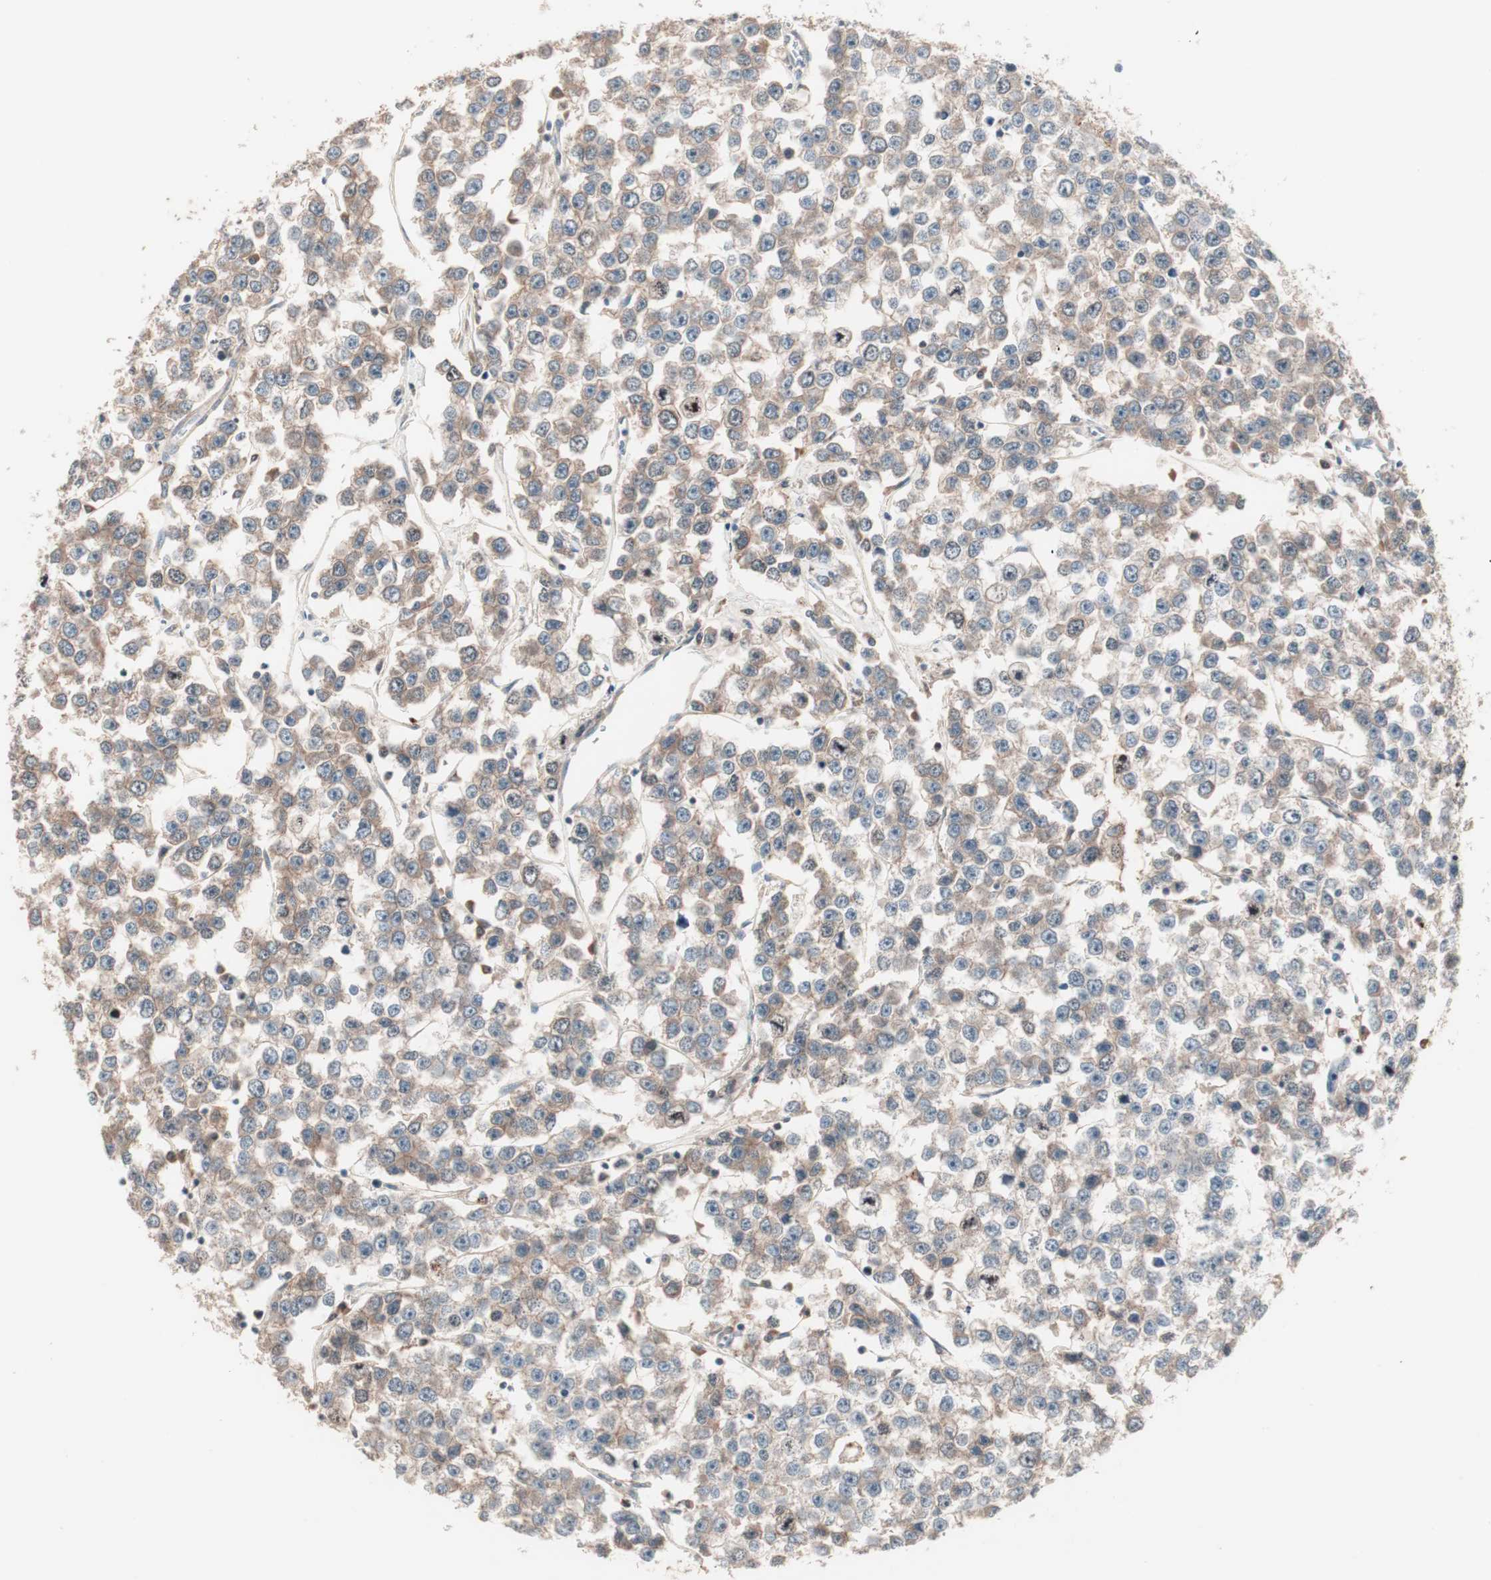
{"staining": {"intensity": "moderate", "quantity": ">75%", "location": "cytoplasmic/membranous"}, "tissue": "testis cancer", "cell_type": "Tumor cells", "image_type": "cancer", "snomed": [{"axis": "morphology", "description": "Seminoma, NOS"}, {"axis": "morphology", "description": "Carcinoma, Embryonal, NOS"}, {"axis": "topography", "description": "Testis"}], "caption": "Brown immunohistochemical staining in embryonal carcinoma (testis) demonstrates moderate cytoplasmic/membranous positivity in approximately >75% of tumor cells.", "gene": "NFRKB", "patient": {"sex": "male", "age": 52}}